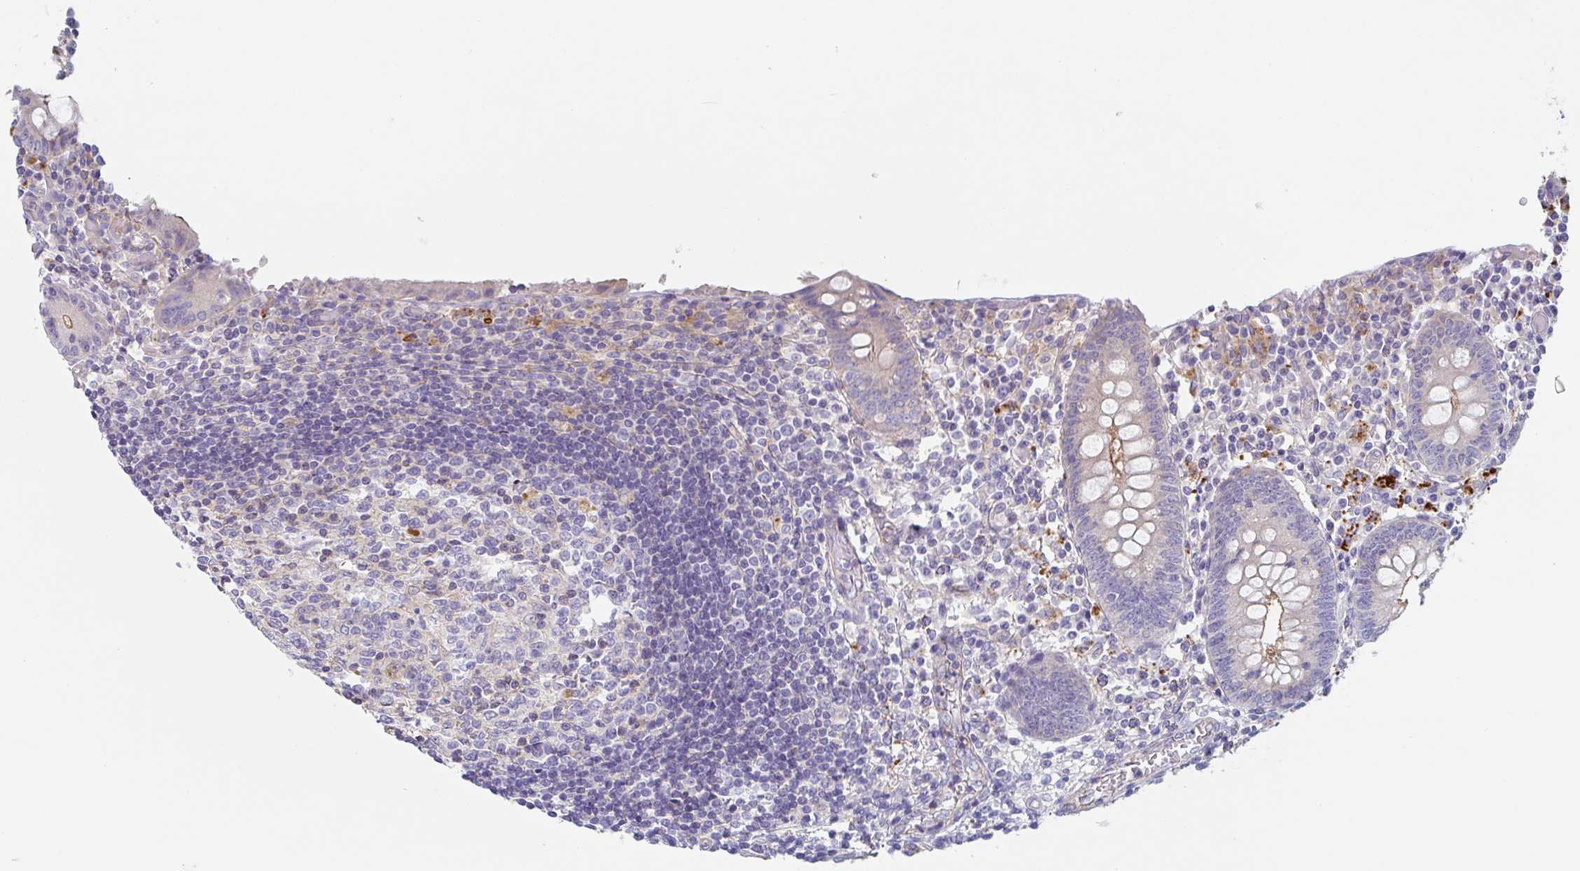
{"staining": {"intensity": "moderate", "quantity": "<25%", "location": "cytoplasmic/membranous"}, "tissue": "appendix", "cell_type": "Glandular cells", "image_type": "normal", "snomed": [{"axis": "morphology", "description": "Normal tissue, NOS"}, {"axis": "topography", "description": "Appendix"}], "caption": "Human appendix stained for a protein (brown) exhibits moderate cytoplasmic/membranous positive staining in about <25% of glandular cells.", "gene": "LENG9", "patient": {"sex": "female", "age": 17}}